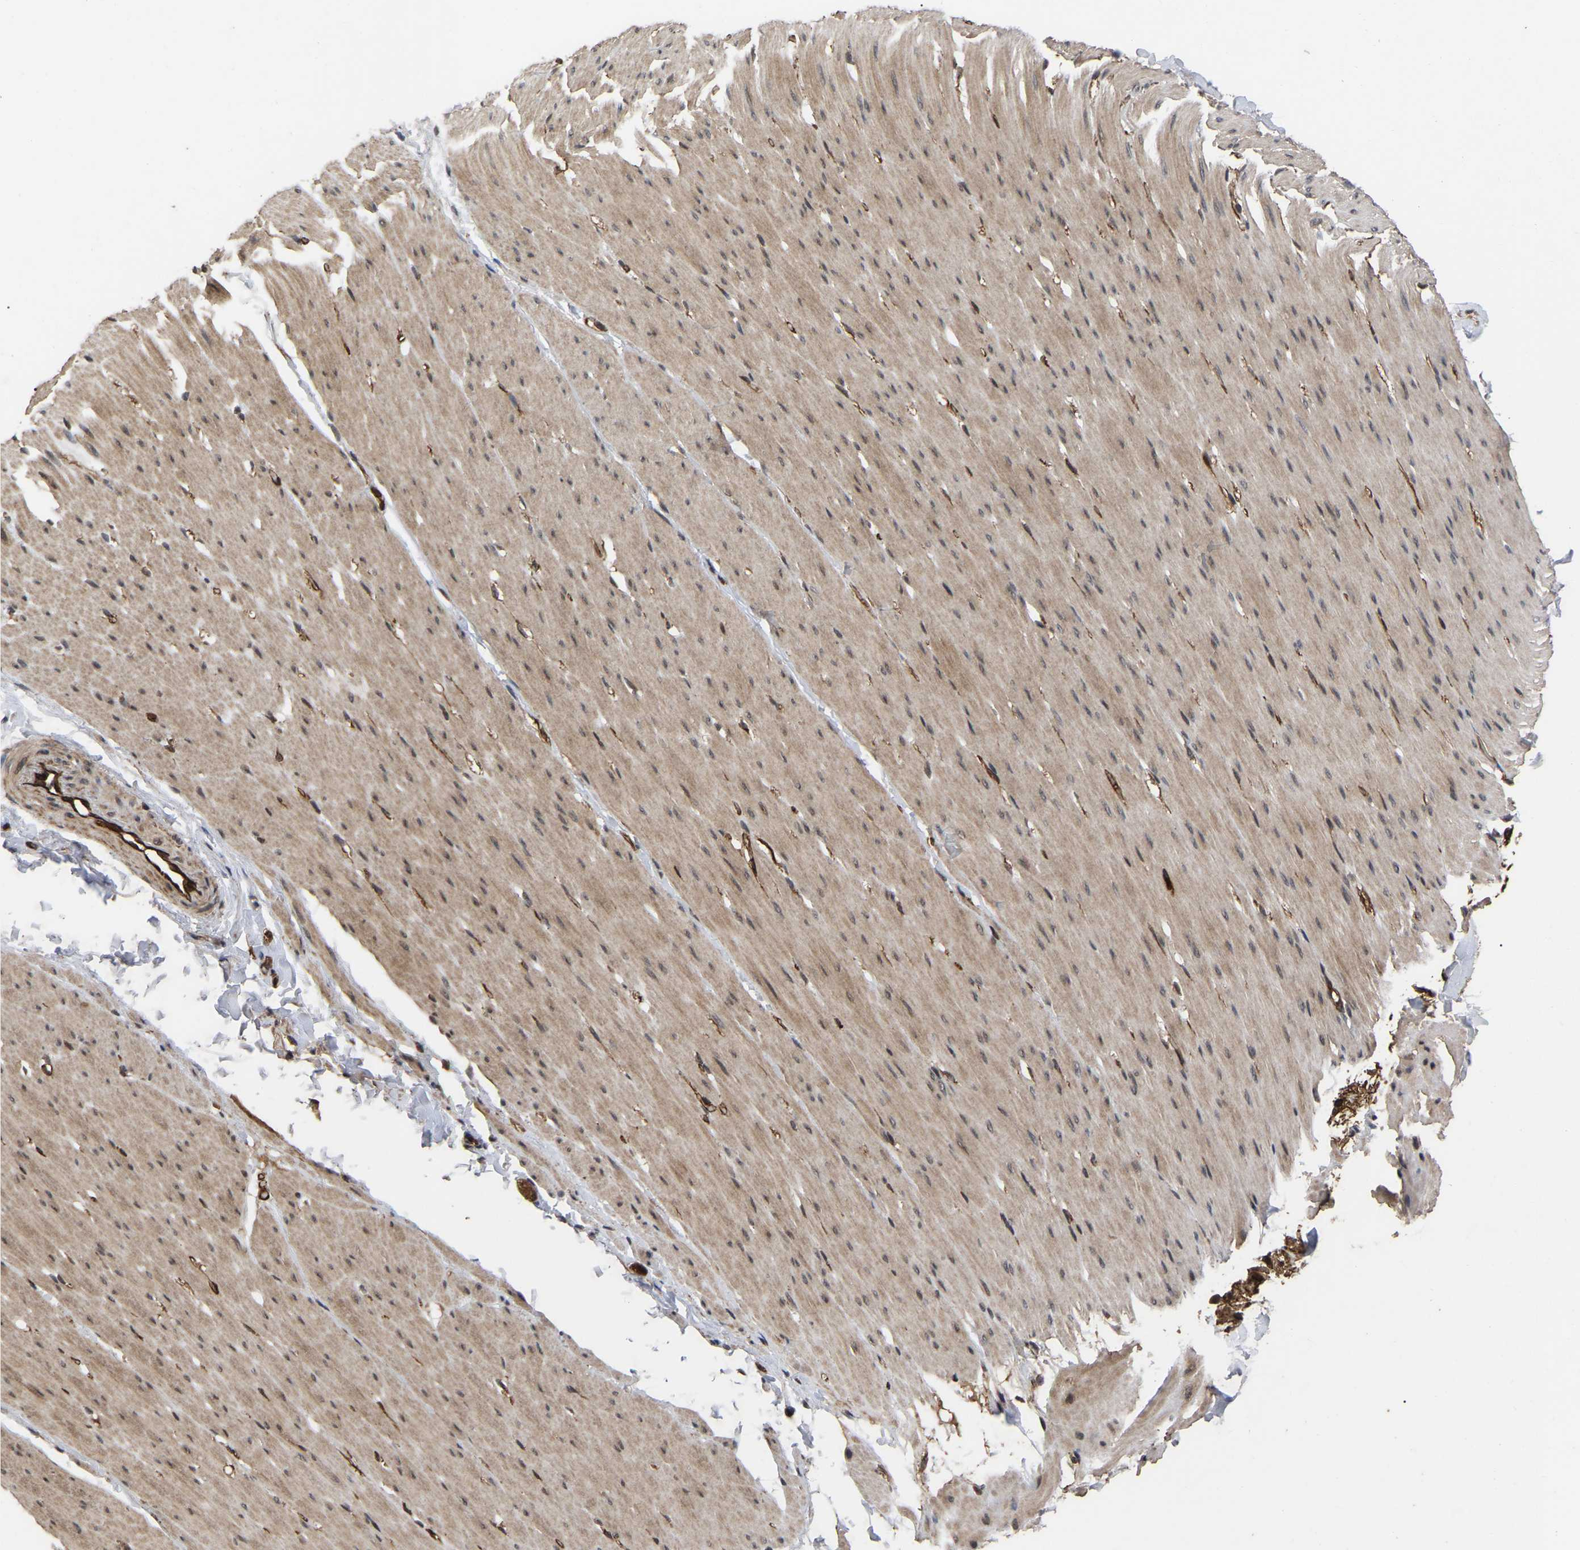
{"staining": {"intensity": "moderate", "quantity": ">75%", "location": "cytoplasmic/membranous,nuclear"}, "tissue": "smooth muscle", "cell_type": "Smooth muscle cells", "image_type": "normal", "snomed": [{"axis": "morphology", "description": "Normal tissue, NOS"}, {"axis": "topography", "description": "Smooth muscle"}, {"axis": "topography", "description": "Colon"}], "caption": "Immunohistochemical staining of benign smooth muscle exhibits moderate cytoplasmic/membranous,nuclear protein positivity in approximately >75% of smooth muscle cells.", "gene": "FAM161B", "patient": {"sex": "male", "age": 67}}